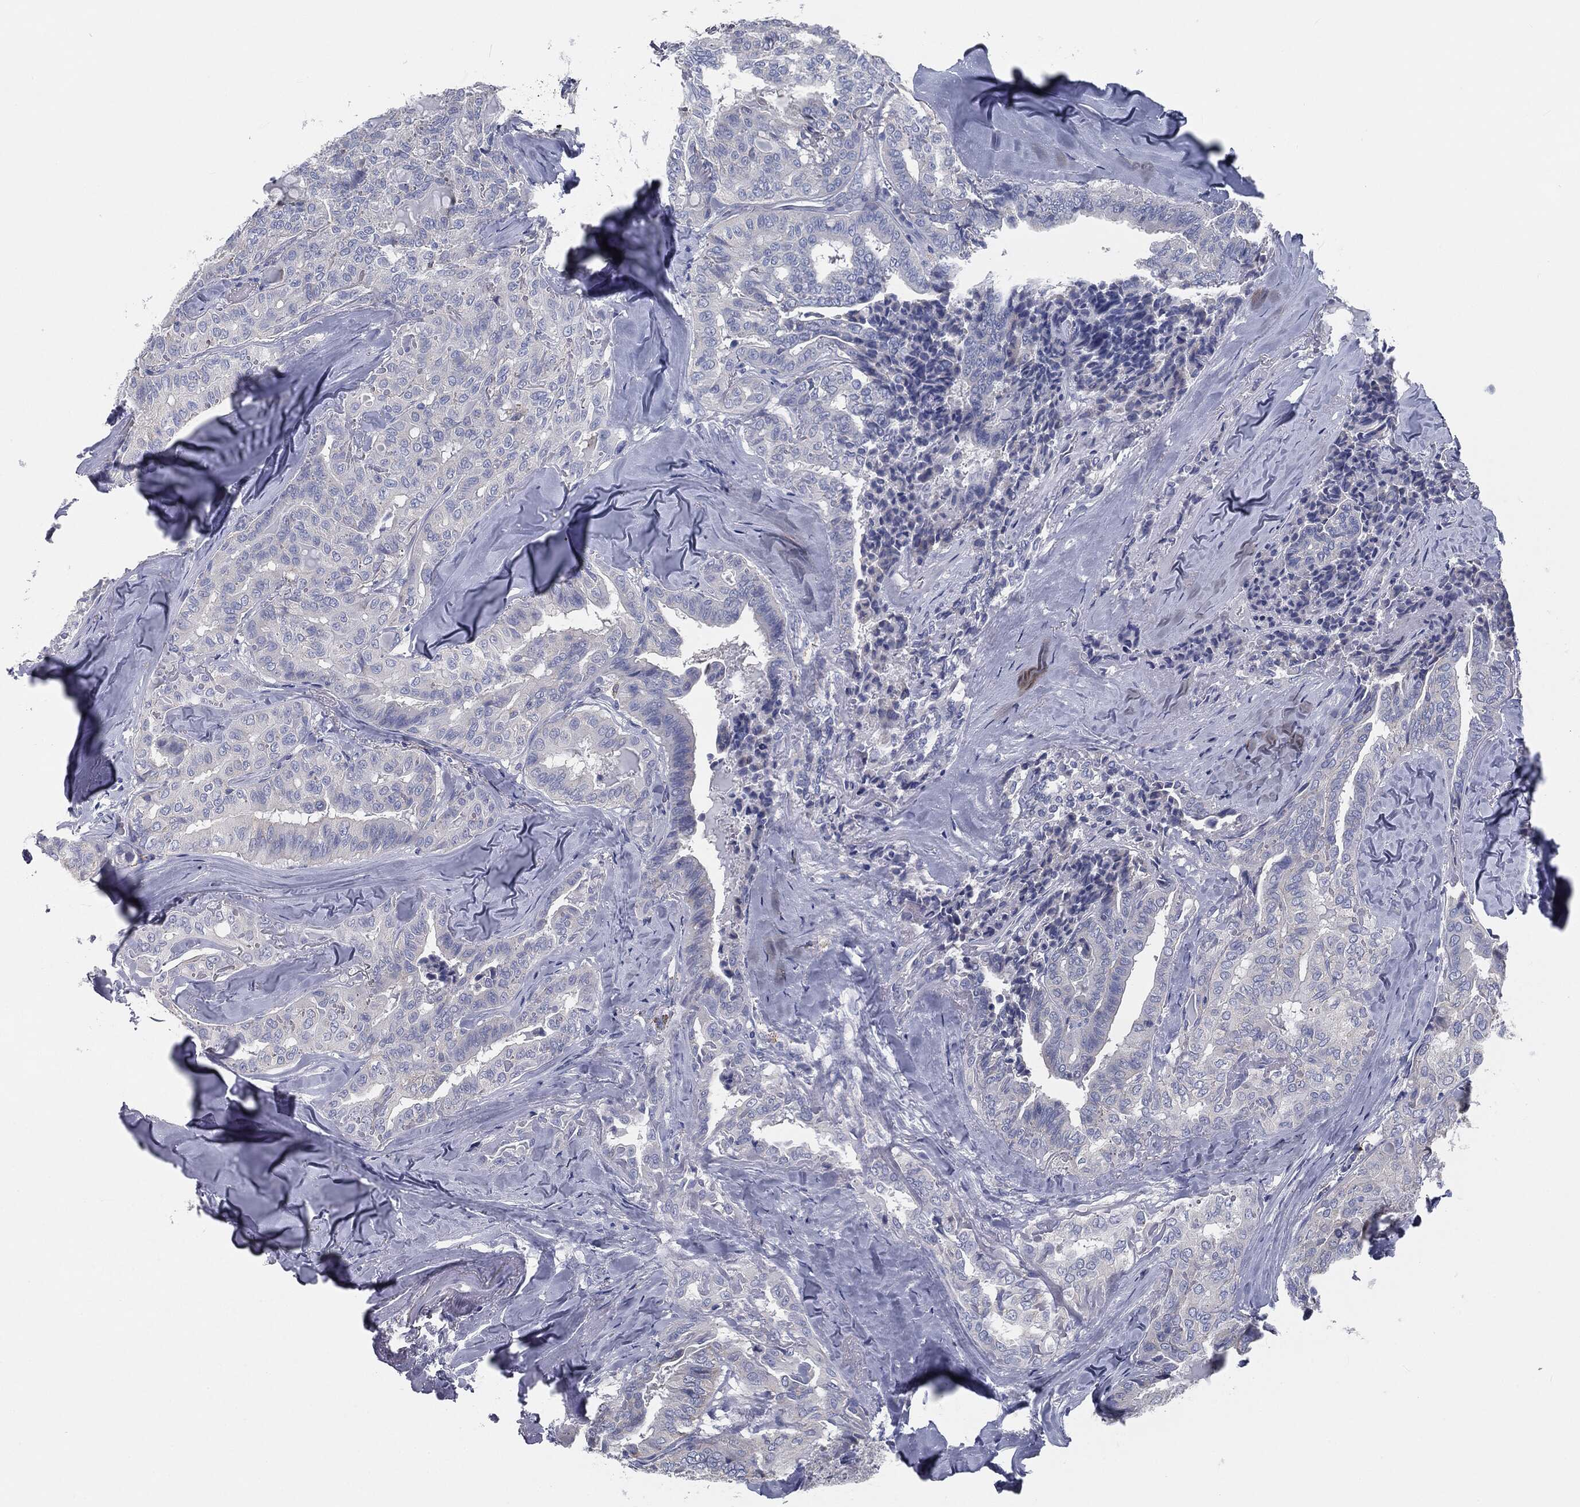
{"staining": {"intensity": "negative", "quantity": "none", "location": "none"}, "tissue": "thyroid cancer", "cell_type": "Tumor cells", "image_type": "cancer", "snomed": [{"axis": "morphology", "description": "Papillary adenocarcinoma, NOS"}, {"axis": "topography", "description": "Thyroid gland"}], "caption": "High magnification brightfield microscopy of thyroid cancer stained with DAB (3,3'-diaminobenzidine) (brown) and counterstained with hematoxylin (blue): tumor cells show no significant positivity.", "gene": "CAV3", "patient": {"sex": "female", "age": 68}}